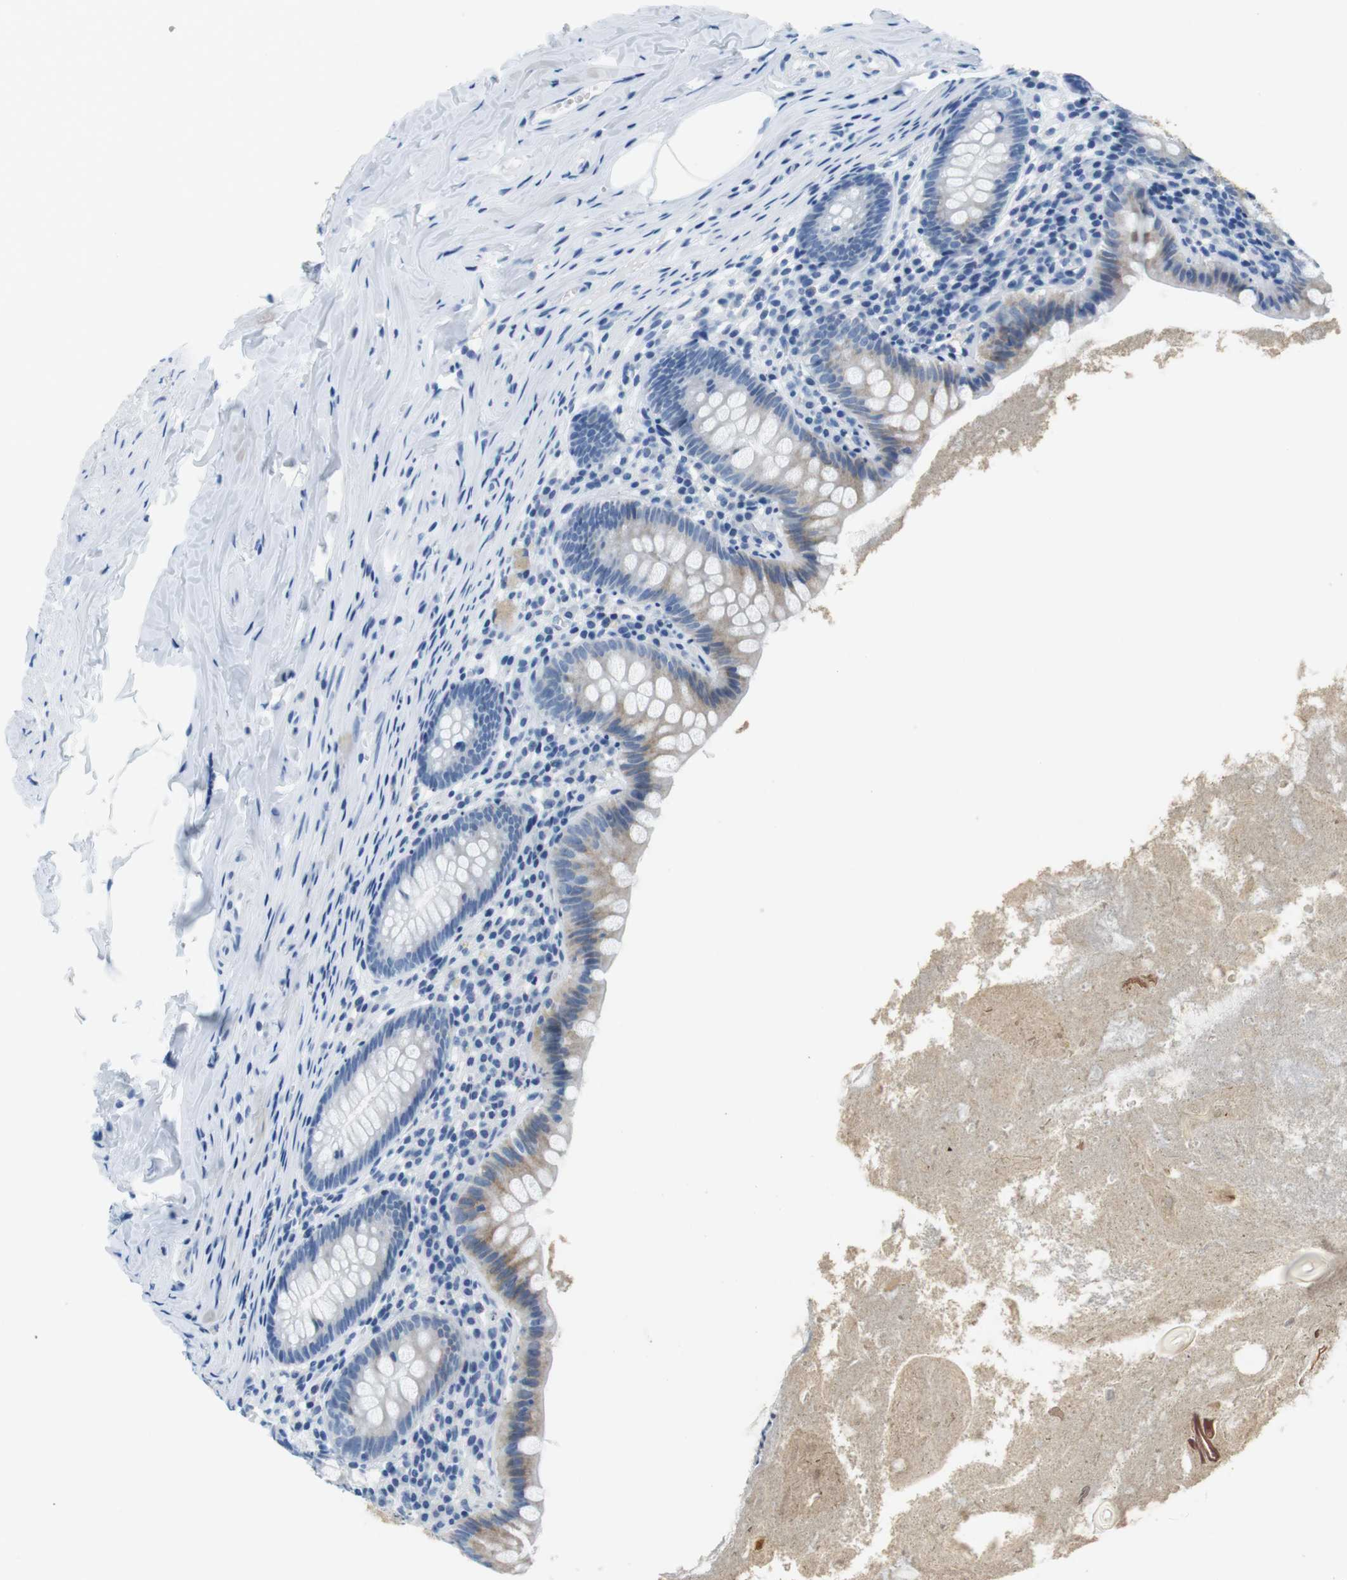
{"staining": {"intensity": "weak", "quantity": "<25%", "location": "cytoplasmic/membranous"}, "tissue": "appendix", "cell_type": "Glandular cells", "image_type": "normal", "snomed": [{"axis": "morphology", "description": "Normal tissue, NOS"}, {"axis": "topography", "description": "Appendix"}], "caption": "This is a histopathology image of immunohistochemistry (IHC) staining of unremarkable appendix, which shows no positivity in glandular cells. (Stains: DAB IHC with hematoxylin counter stain, Microscopy: brightfield microscopy at high magnification).", "gene": "CYP2C9", "patient": {"sex": "male", "age": 52}}